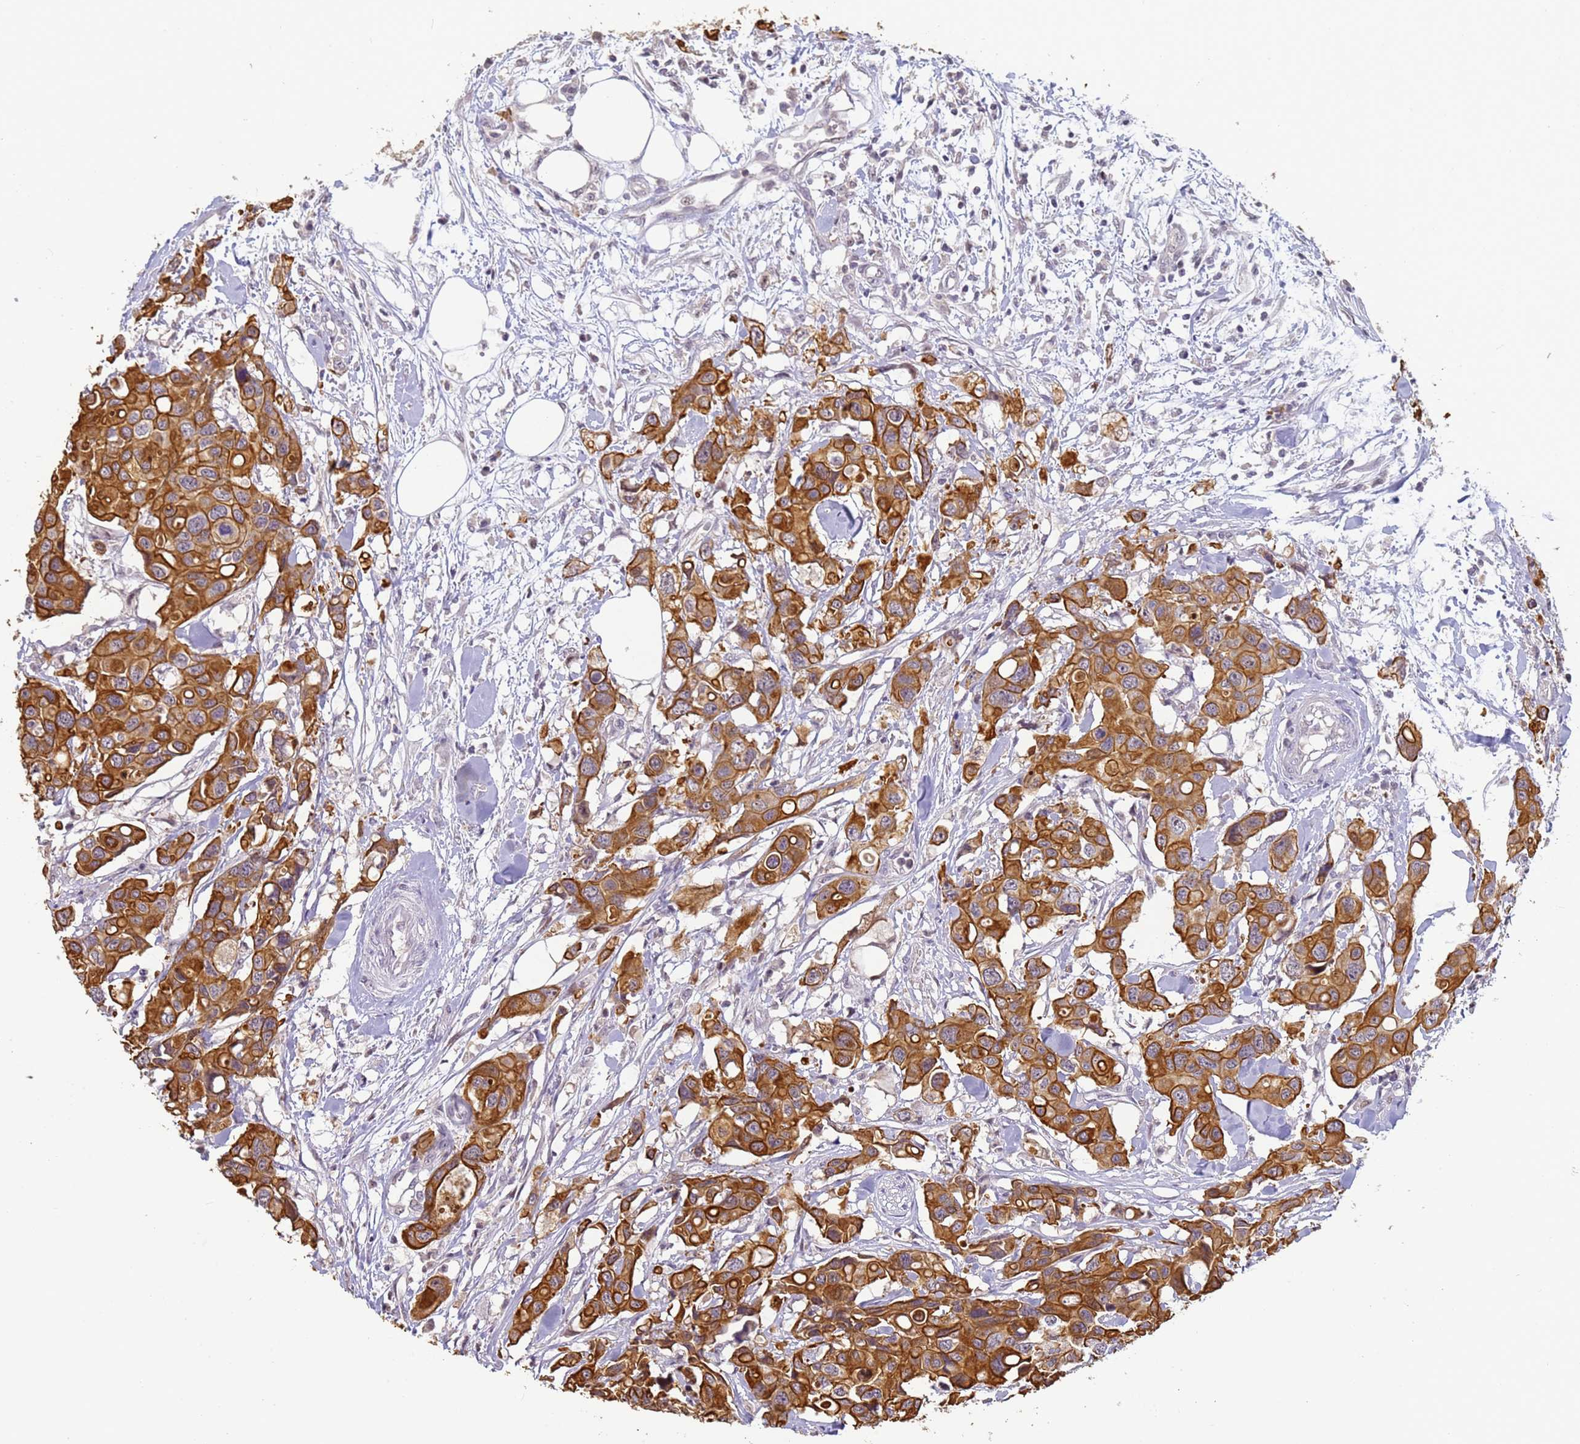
{"staining": {"intensity": "strong", "quantity": ">75%", "location": "cytoplasmic/membranous"}, "tissue": "colorectal cancer", "cell_type": "Tumor cells", "image_type": "cancer", "snomed": [{"axis": "morphology", "description": "Adenocarcinoma, NOS"}, {"axis": "topography", "description": "Colon"}], "caption": "A micrograph of colorectal cancer (adenocarcinoma) stained for a protein reveals strong cytoplasmic/membranous brown staining in tumor cells. (DAB IHC, brown staining for protein, blue staining for nuclei).", "gene": "VWA3A", "patient": {"sex": "male", "age": 77}}